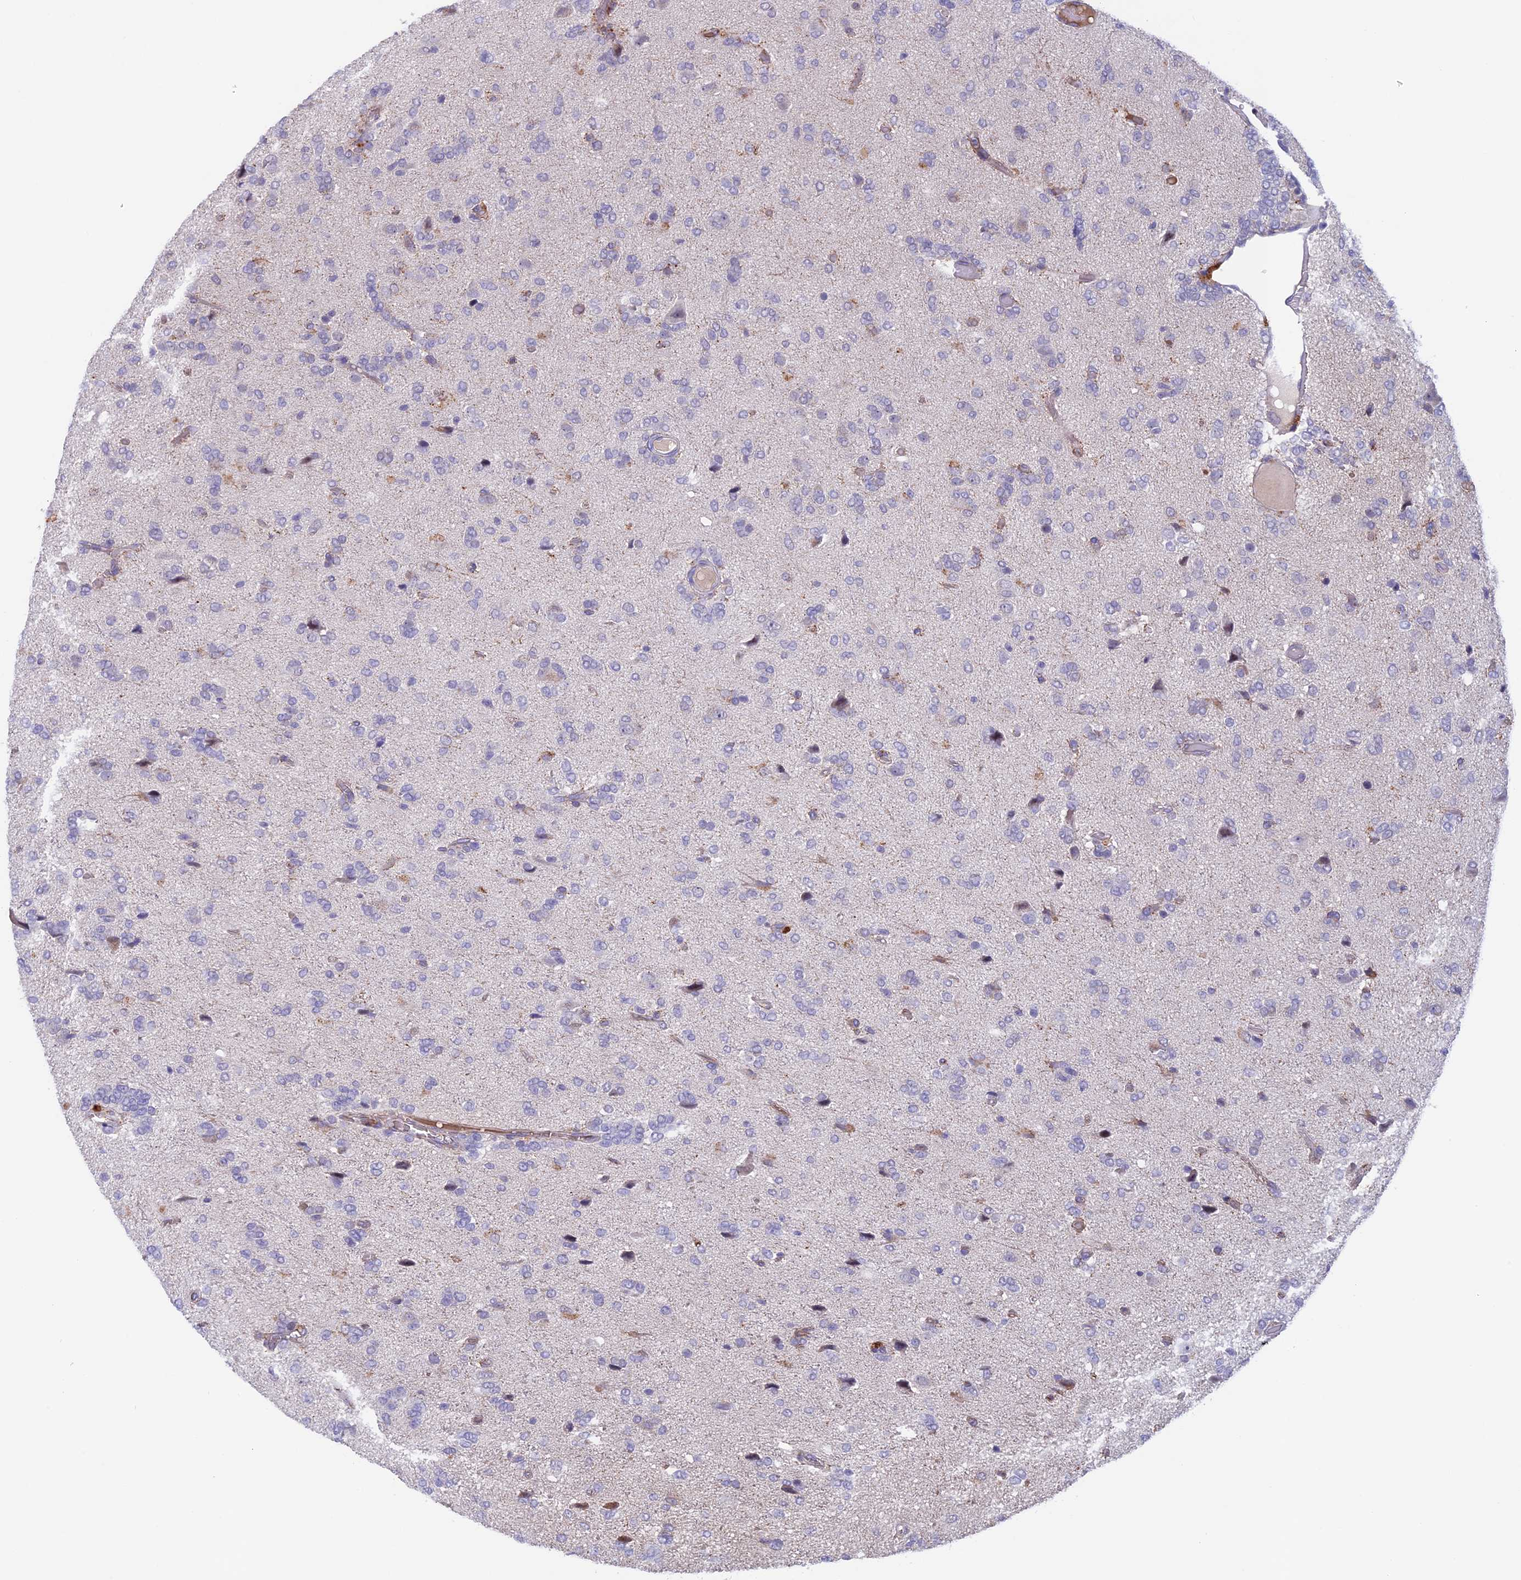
{"staining": {"intensity": "negative", "quantity": "none", "location": "none"}, "tissue": "glioma", "cell_type": "Tumor cells", "image_type": "cancer", "snomed": [{"axis": "morphology", "description": "Glioma, malignant, High grade"}, {"axis": "topography", "description": "Brain"}], "caption": "Immunohistochemistry (IHC) photomicrograph of neoplastic tissue: glioma stained with DAB exhibits no significant protein expression in tumor cells.", "gene": "COL4A3", "patient": {"sex": "female", "age": 59}}